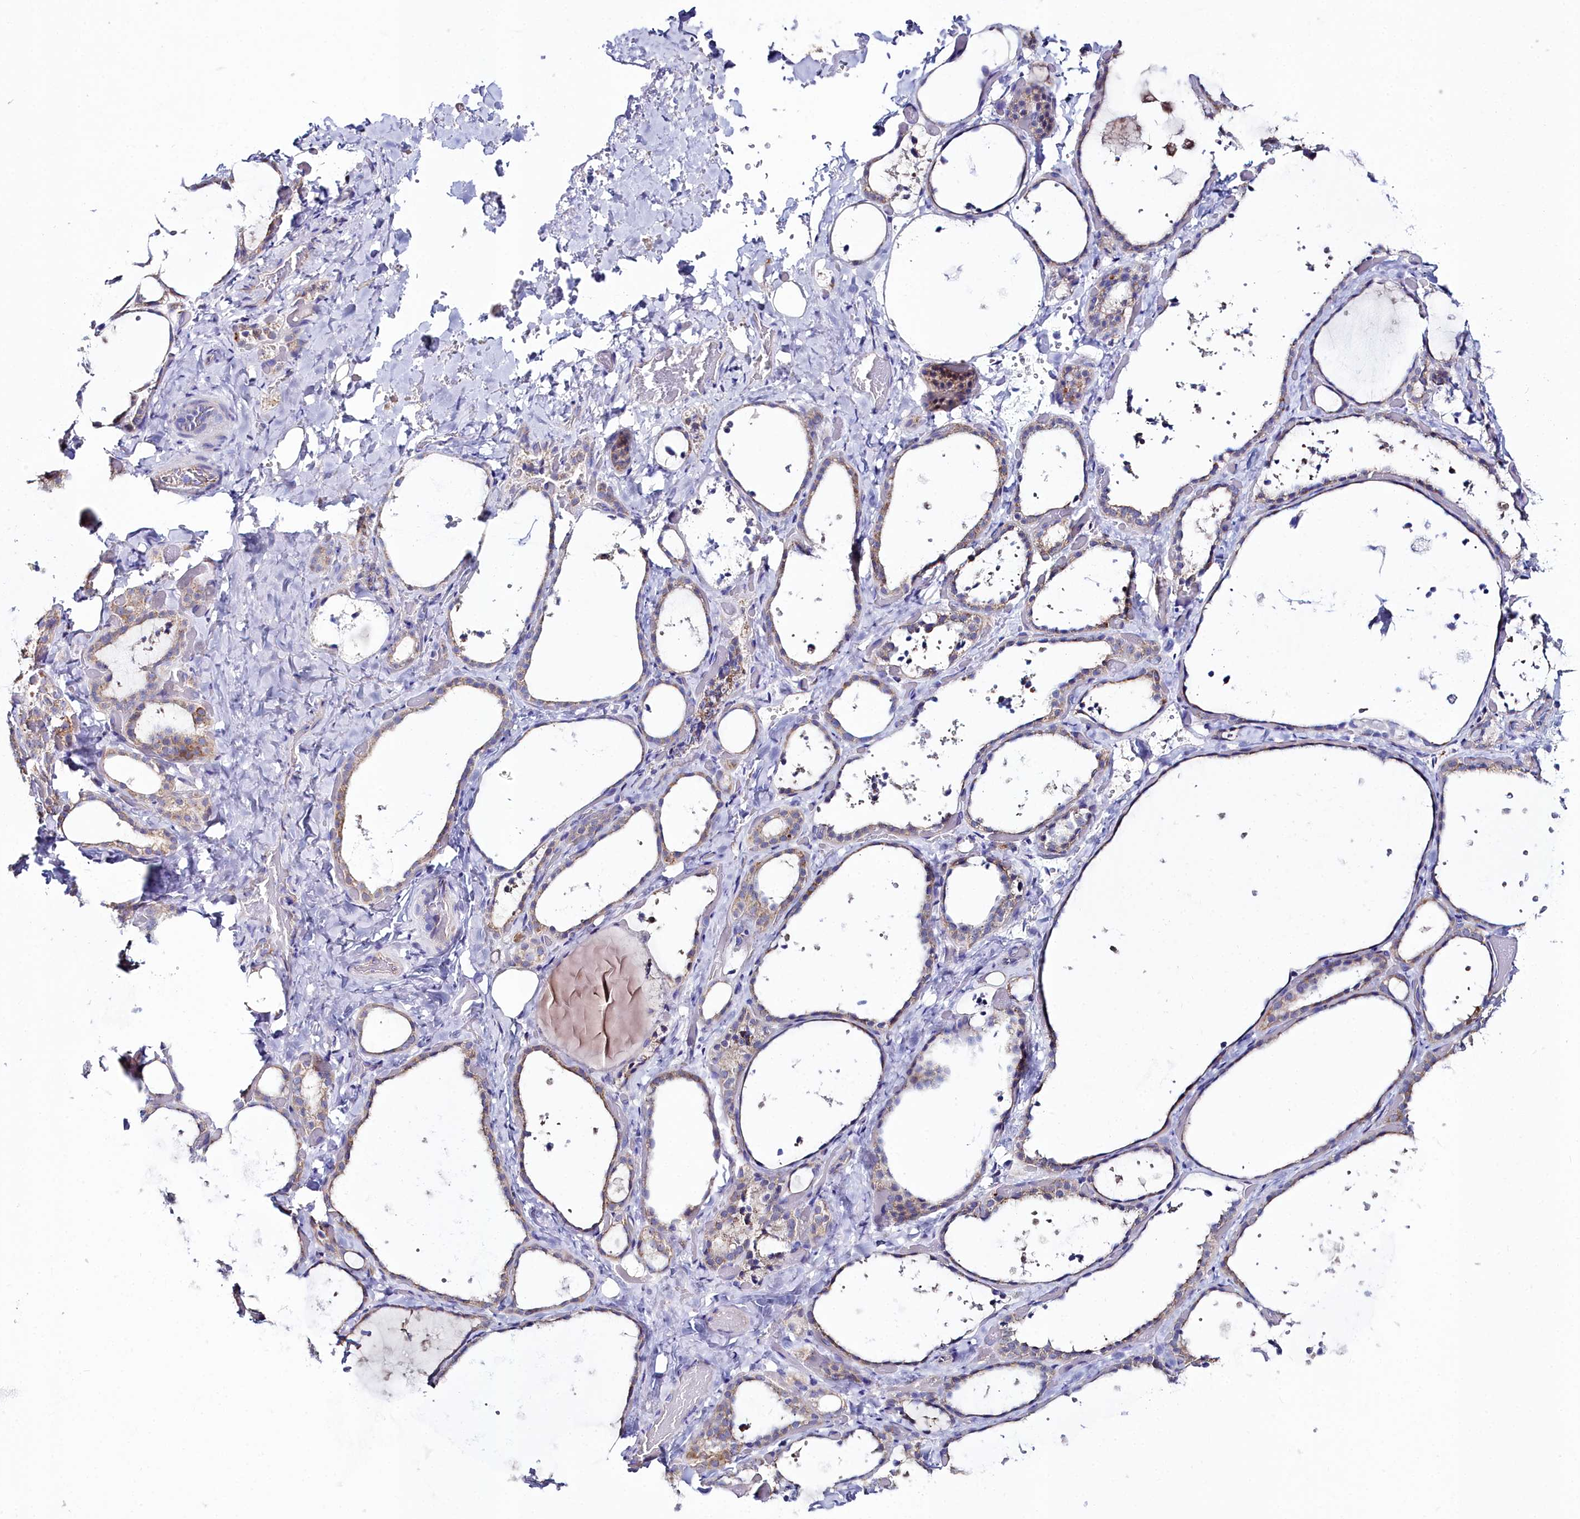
{"staining": {"intensity": "moderate", "quantity": "<25%", "location": "cytoplasmic/membranous"}, "tissue": "thyroid gland", "cell_type": "Glandular cells", "image_type": "normal", "snomed": [{"axis": "morphology", "description": "Normal tissue, NOS"}, {"axis": "topography", "description": "Thyroid gland"}], "caption": "Human thyroid gland stained with a brown dye demonstrates moderate cytoplasmic/membranous positive staining in approximately <25% of glandular cells.", "gene": "SLC49A3", "patient": {"sex": "female", "age": 44}}